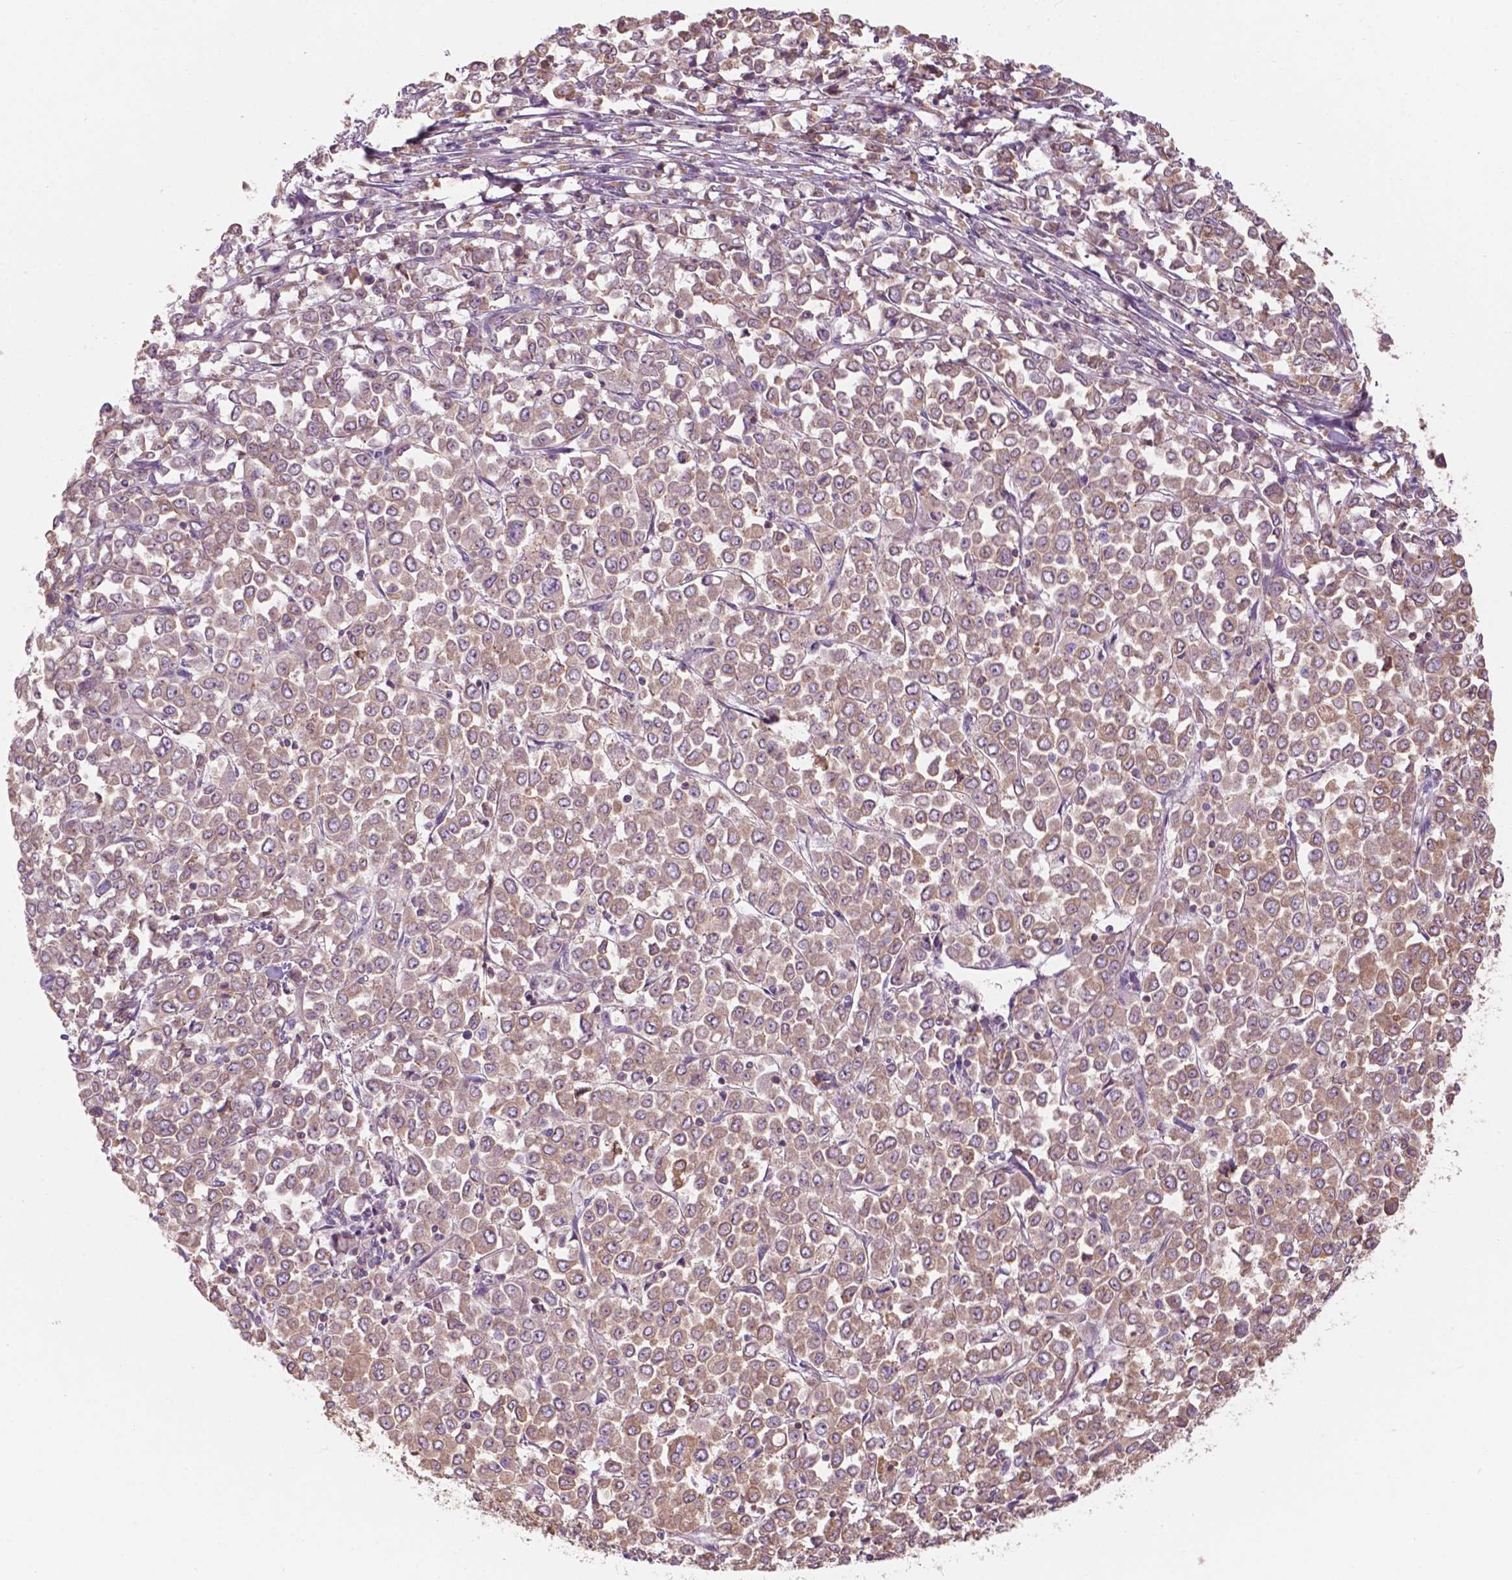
{"staining": {"intensity": "weak", "quantity": "<25%", "location": "cytoplasmic/membranous"}, "tissue": "stomach cancer", "cell_type": "Tumor cells", "image_type": "cancer", "snomed": [{"axis": "morphology", "description": "Adenocarcinoma, NOS"}, {"axis": "topography", "description": "Stomach, upper"}], "caption": "This is an immunohistochemistry (IHC) histopathology image of stomach cancer (adenocarcinoma). There is no positivity in tumor cells.", "gene": "SURF4", "patient": {"sex": "male", "age": 70}}